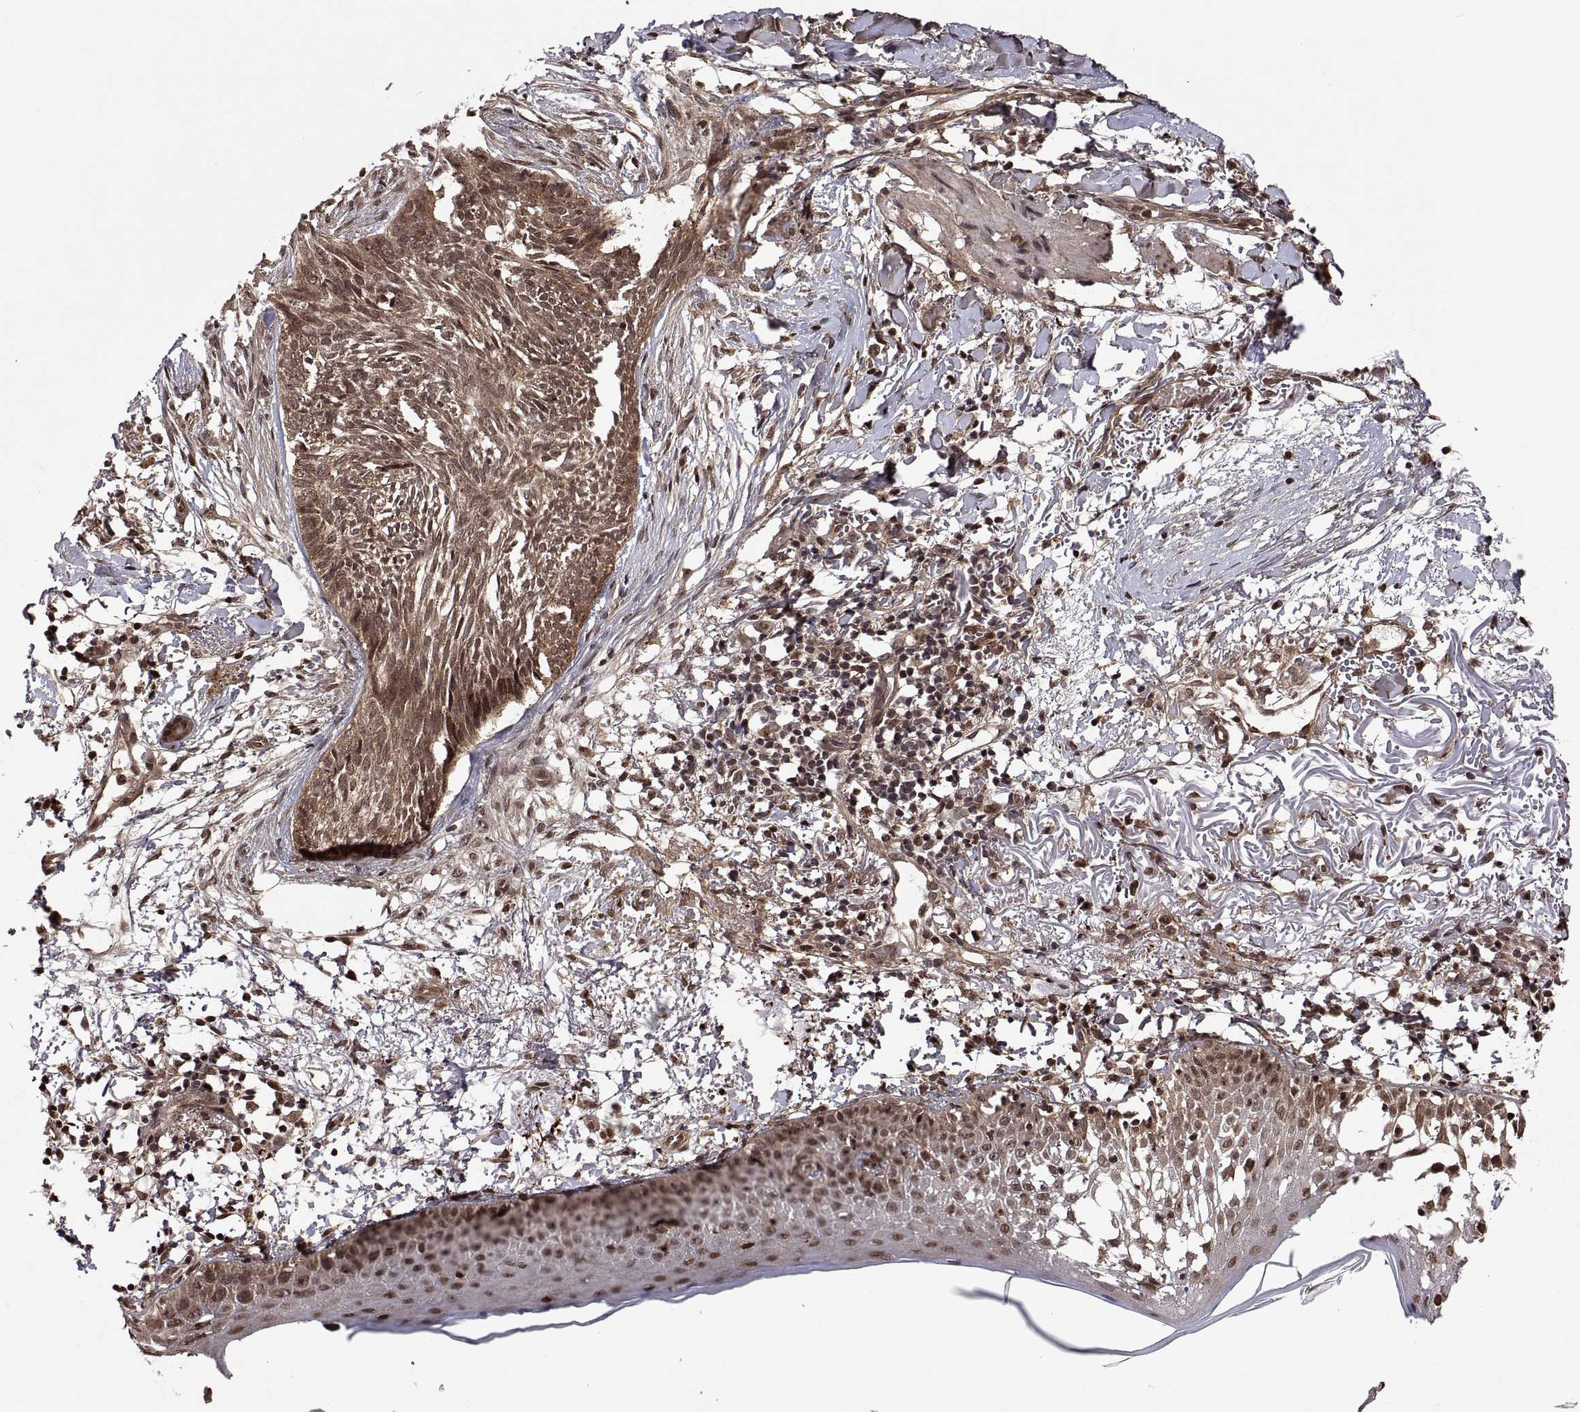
{"staining": {"intensity": "weak", "quantity": ">75%", "location": "cytoplasmic/membranous"}, "tissue": "skin cancer", "cell_type": "Tumor cells", "image_type": "cancer", "snomed": [{"axis": "morphology", "description": "Normal tissue, NOS"}, {"axis": "morphology", "description": "Basal cell carcinoma"}, {"axis": "topography", "description": "Skin"}], "caption": "This histopathology image exhibits immunohistochemistry staining of human skin cancer, with low weak cytoplasmic/membranous positivity in about >75% of tumor cells.", "gene": "ZNRF2", "patient": {"sex": "male", "age": 84}}